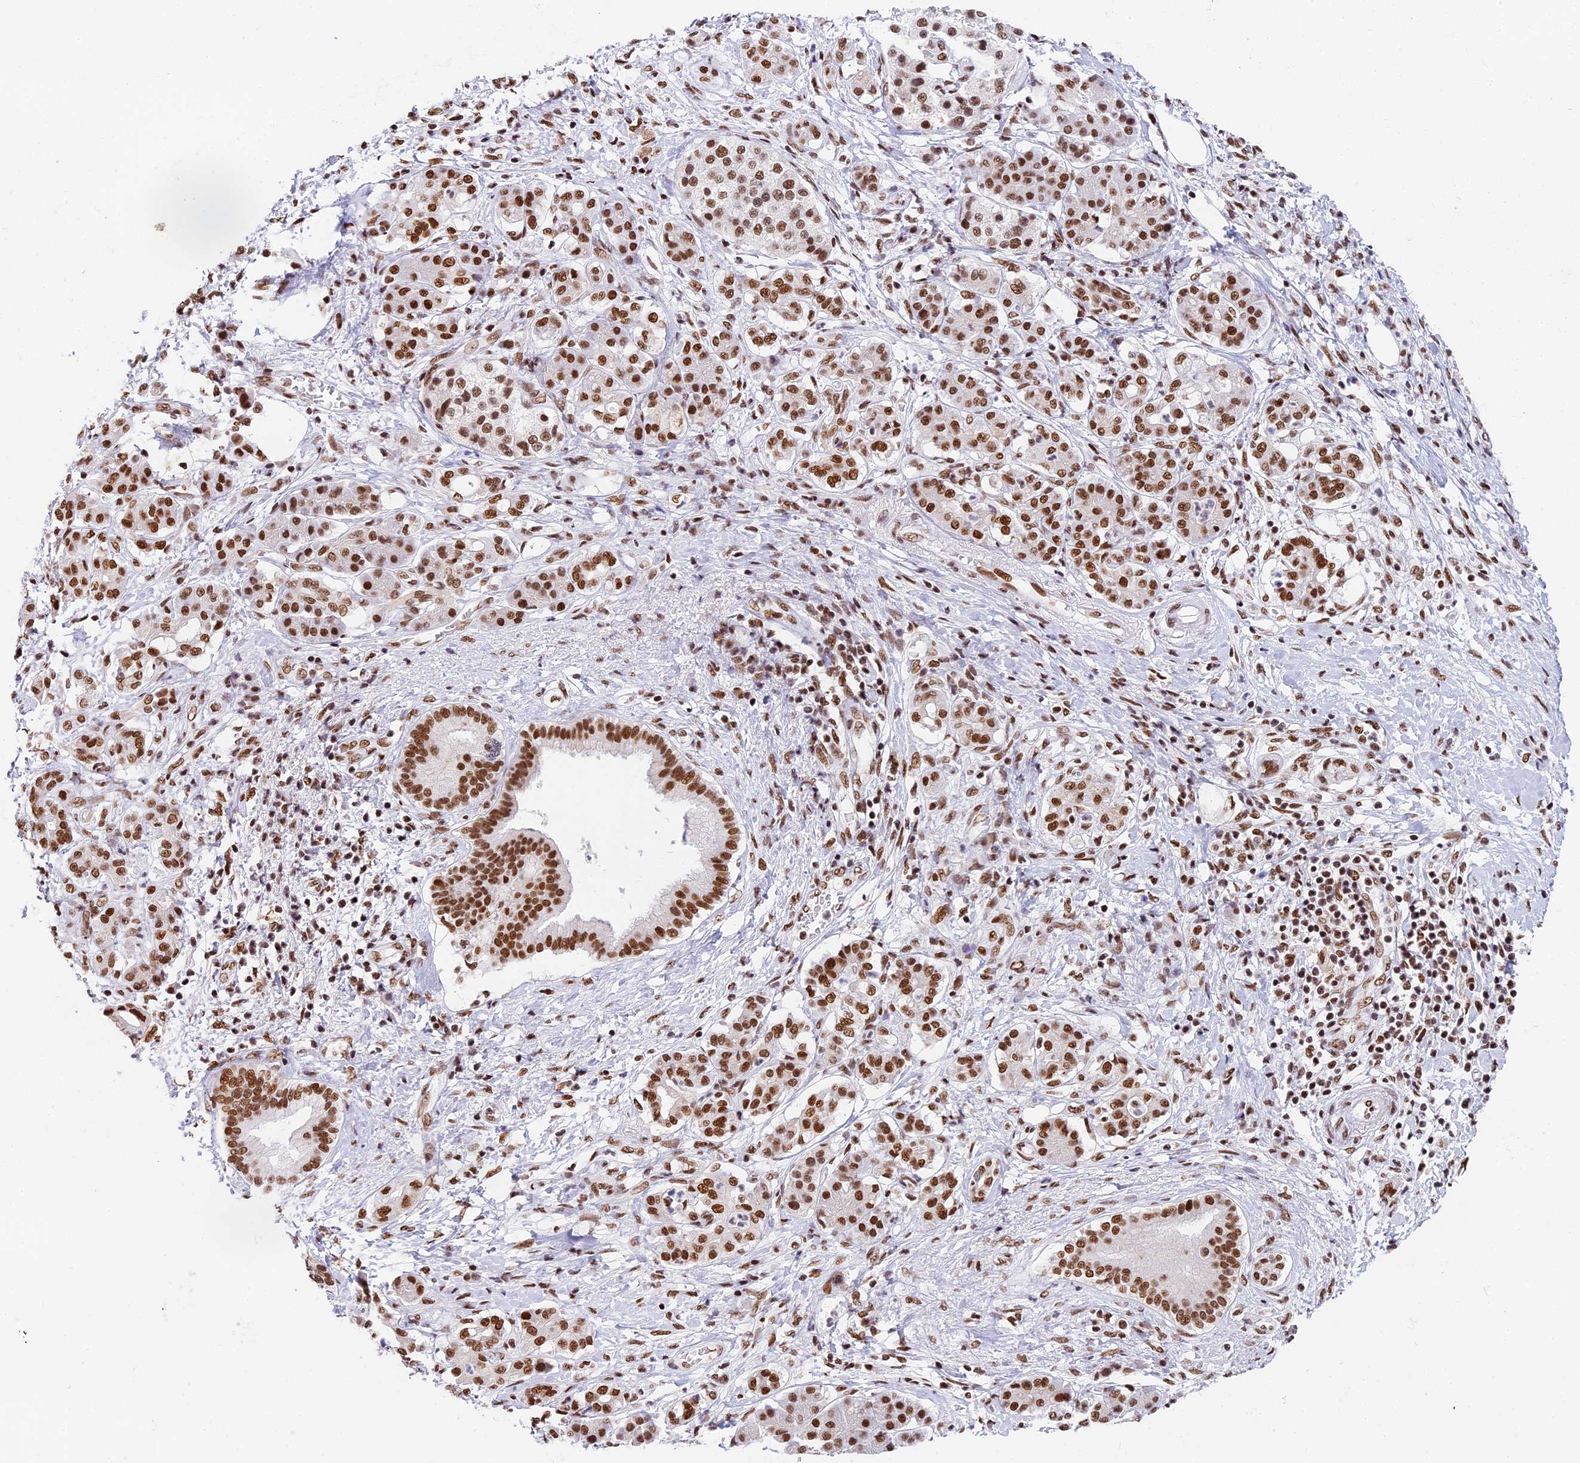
{"staining": {"intensity": "strong", "quantity": ">75%", "location": "nuclear"}, "tissue": "pancreatic cancer", "cell_type": "Tumor cells", "image_type": "cancer", "snomed": [{"axis": "morphology", "description": "Adenocarcinoma, NOS"}, {"axis": "topography", "description": "Pancreas"}], "caption": "Tumor cells exhibit high levels of strong nuclear staining in approximately >75% of cells in human pancreatic cancer.", "gene": "SBNO1", "patient": {"sex": "female", "age": 73}}